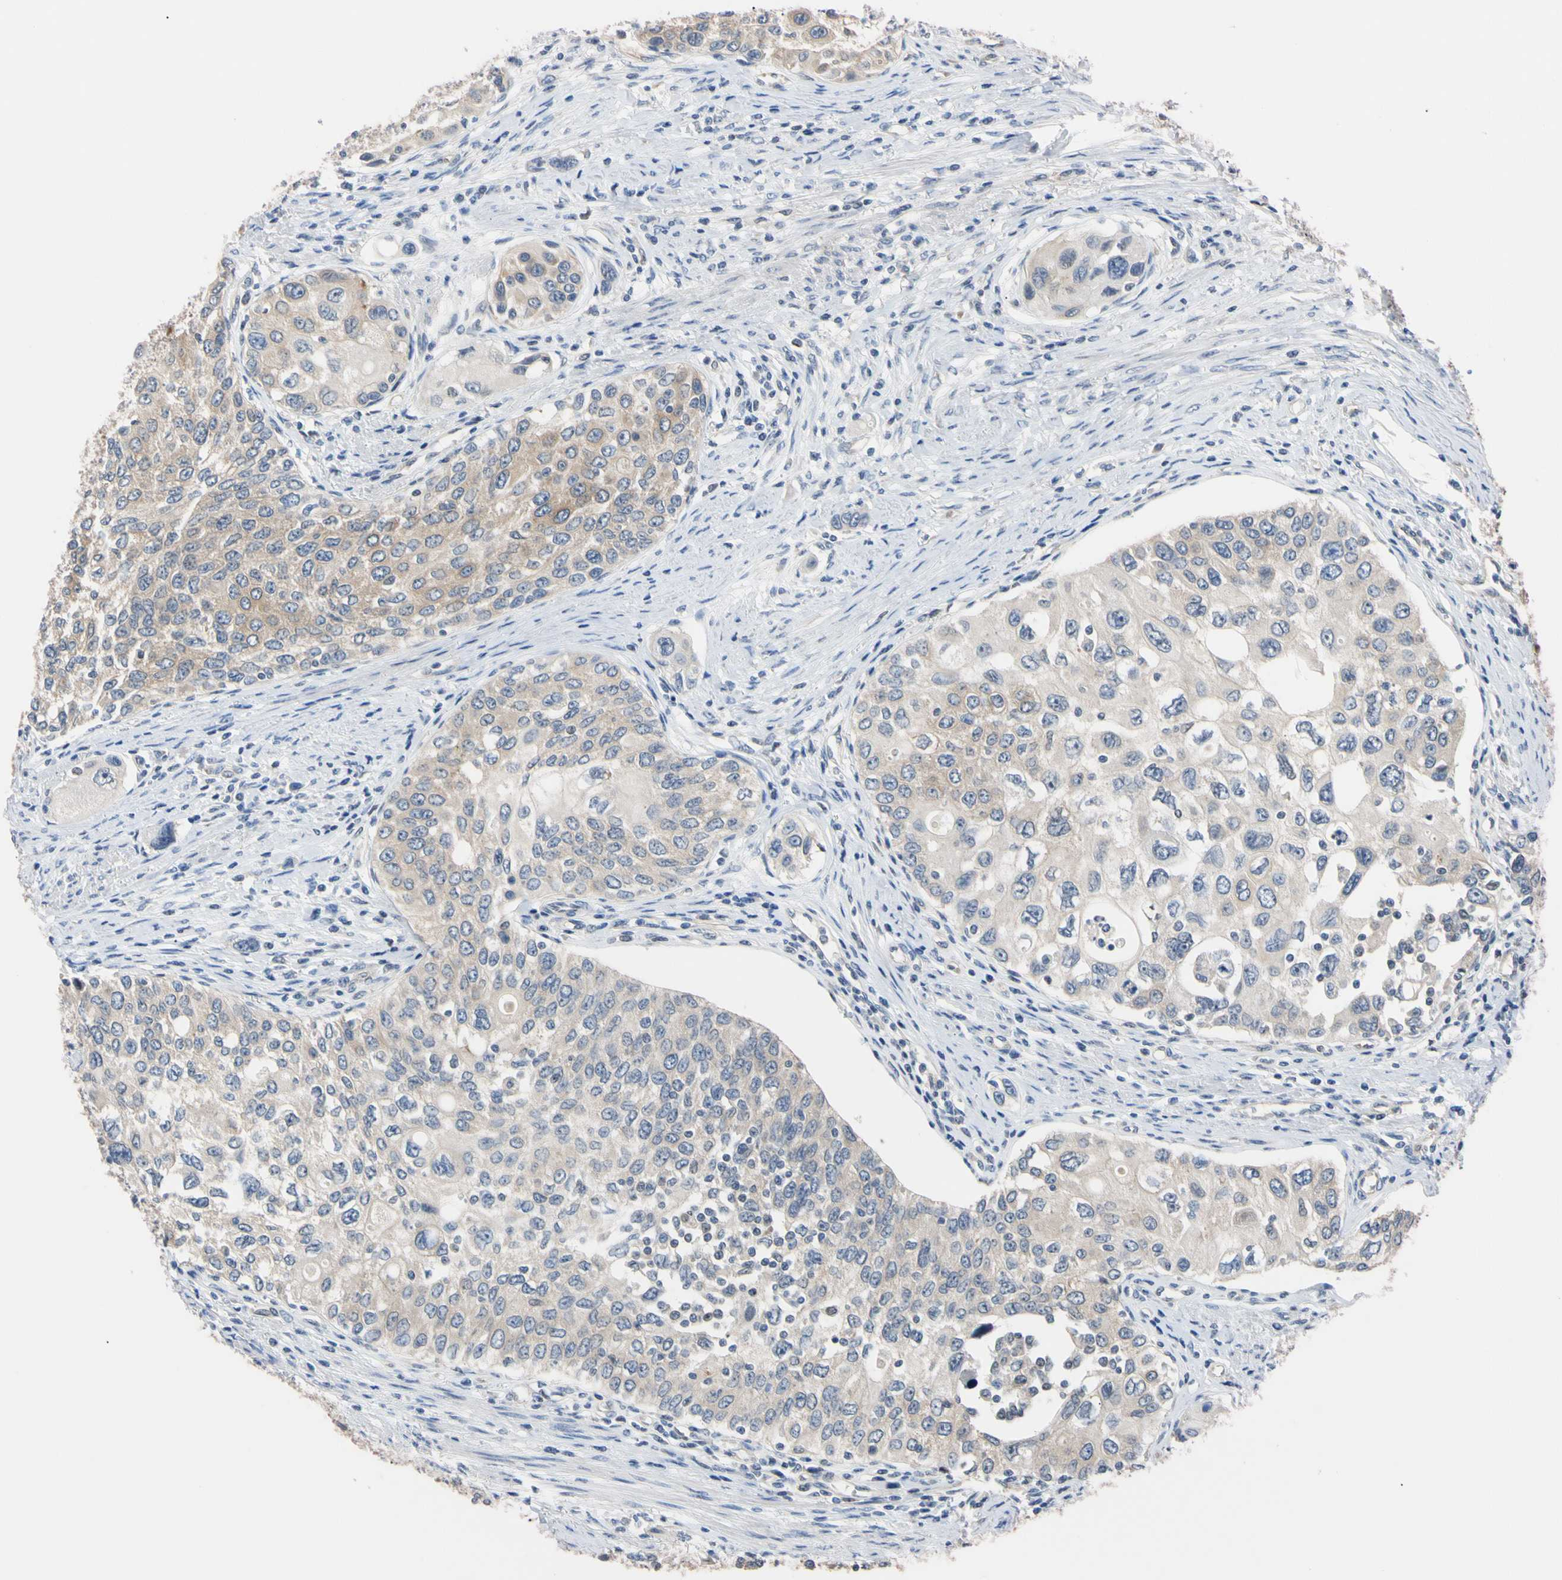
{"staining": {"intensity": "weak", "quantity": ">75%", "location": "cytoplasmic/membranous"}, "tissue": "urothelial cancer", "cell_type": "Tumor cells", "image_type": "cancer", "snomed": [{"axis": "morphology", "description": "Urothelial carcinoma, High grade"}, {"axis": "topography", "description": "Urinary bladder"}], "caption": "Immunohistochemical staining of urothelial carcinoma (high-grade) demonstrates low levels of weak cytoplasmic/membranous protein expression in approximately >75% of tumor cells. (Brightfield microscopy of DAB IHC at high magnification).", "gene": "RARS1", "patient": {"sex": "female", "age": 56}}